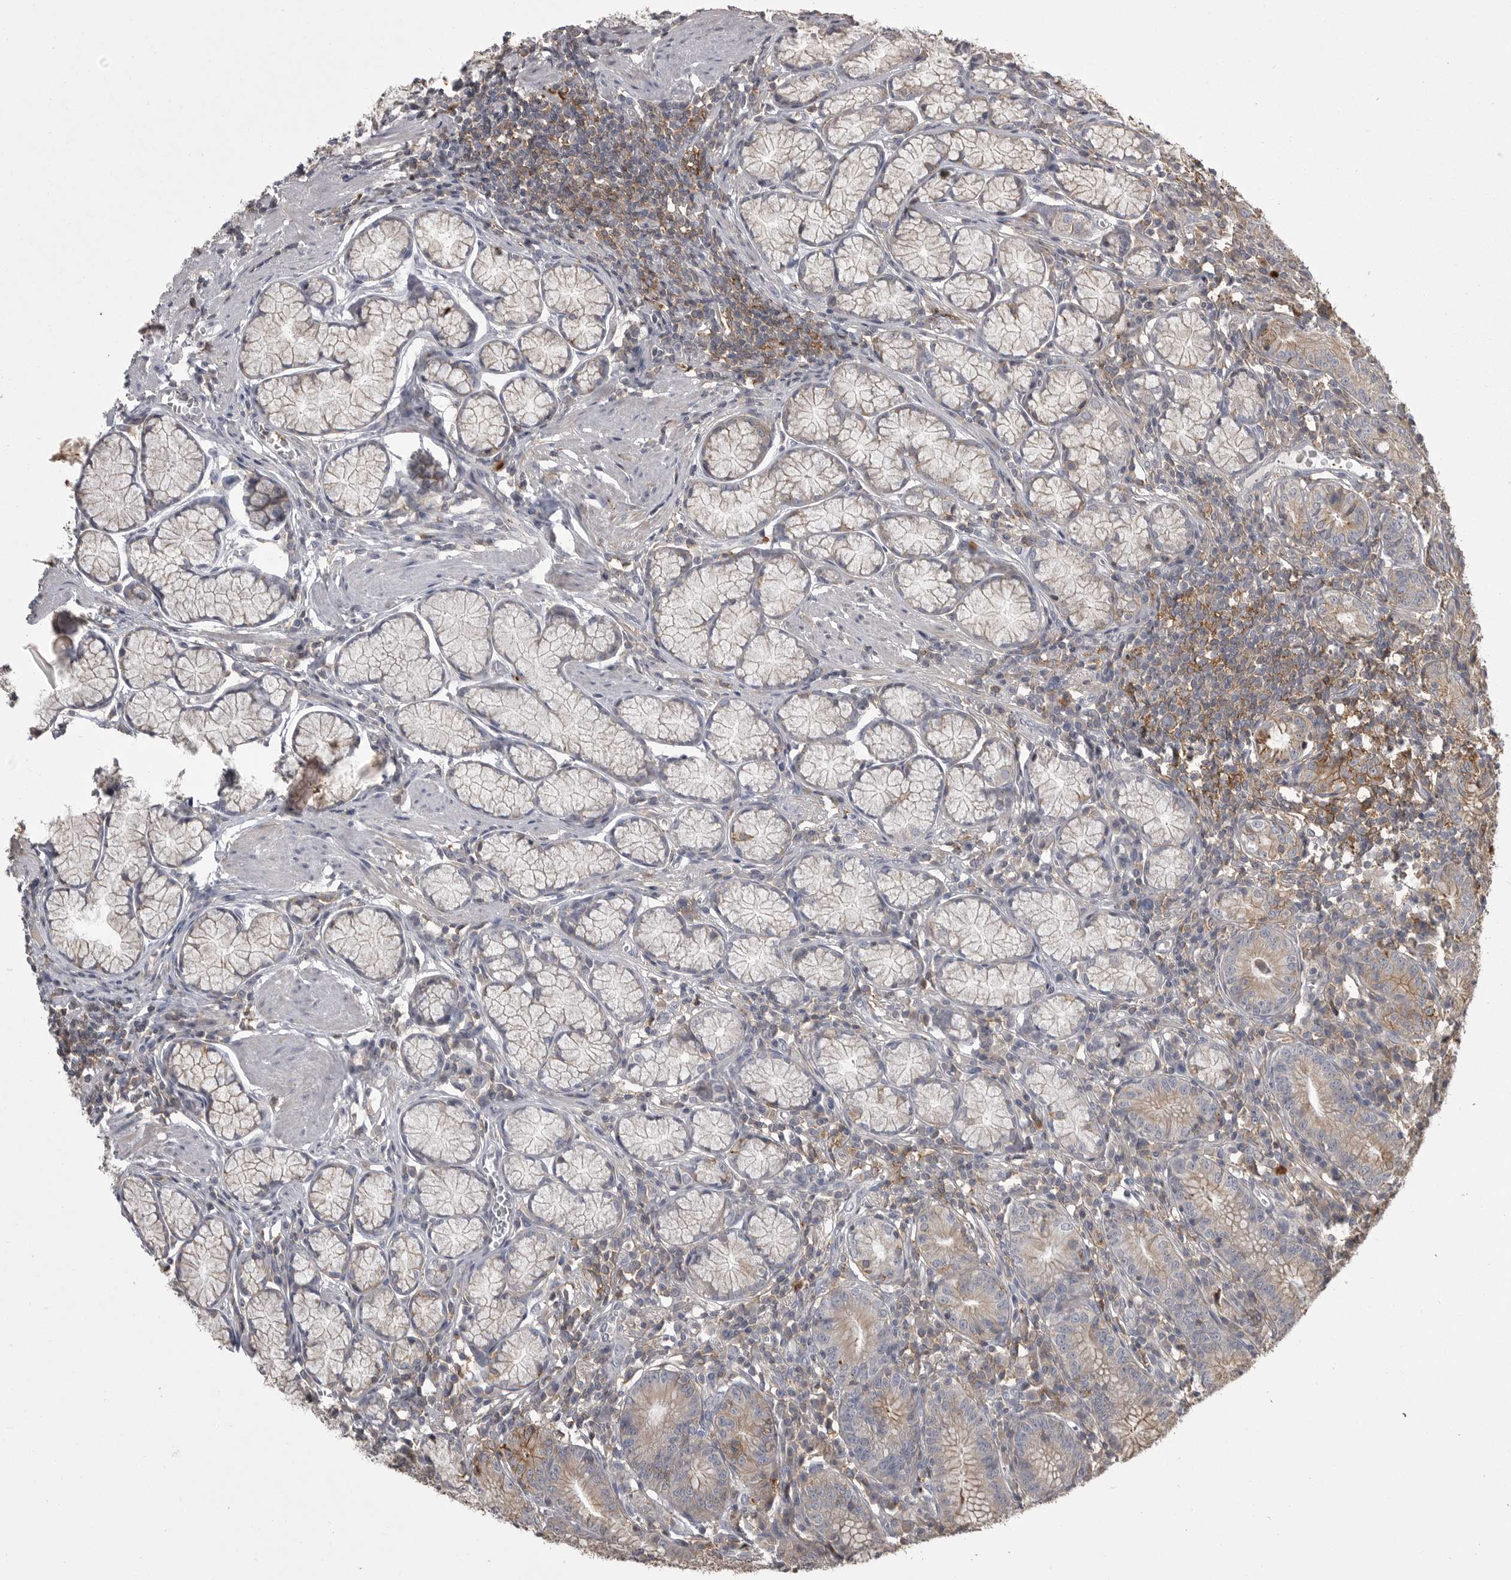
{"staining": {"intensity": "moderate", "quantity": "<25%", "location": "cytoplasmic/membranous"}, "tissue": "stomach", "cell_type": "Glandular cells", "image_type": "normal", "snomed": [{"axis": "morphology", "description": "Normal tissue, NOS"}, {"axis": "topography", "description": "Stomach"}], "caption": "DAB immunohistochemical staining of unremarkable stomach displays moderate cytoplasmic/membranous protein expression in about <25% of glandular cells.", "gene": "CMTM6", "patient": {"sex": "male", "age": 55}}